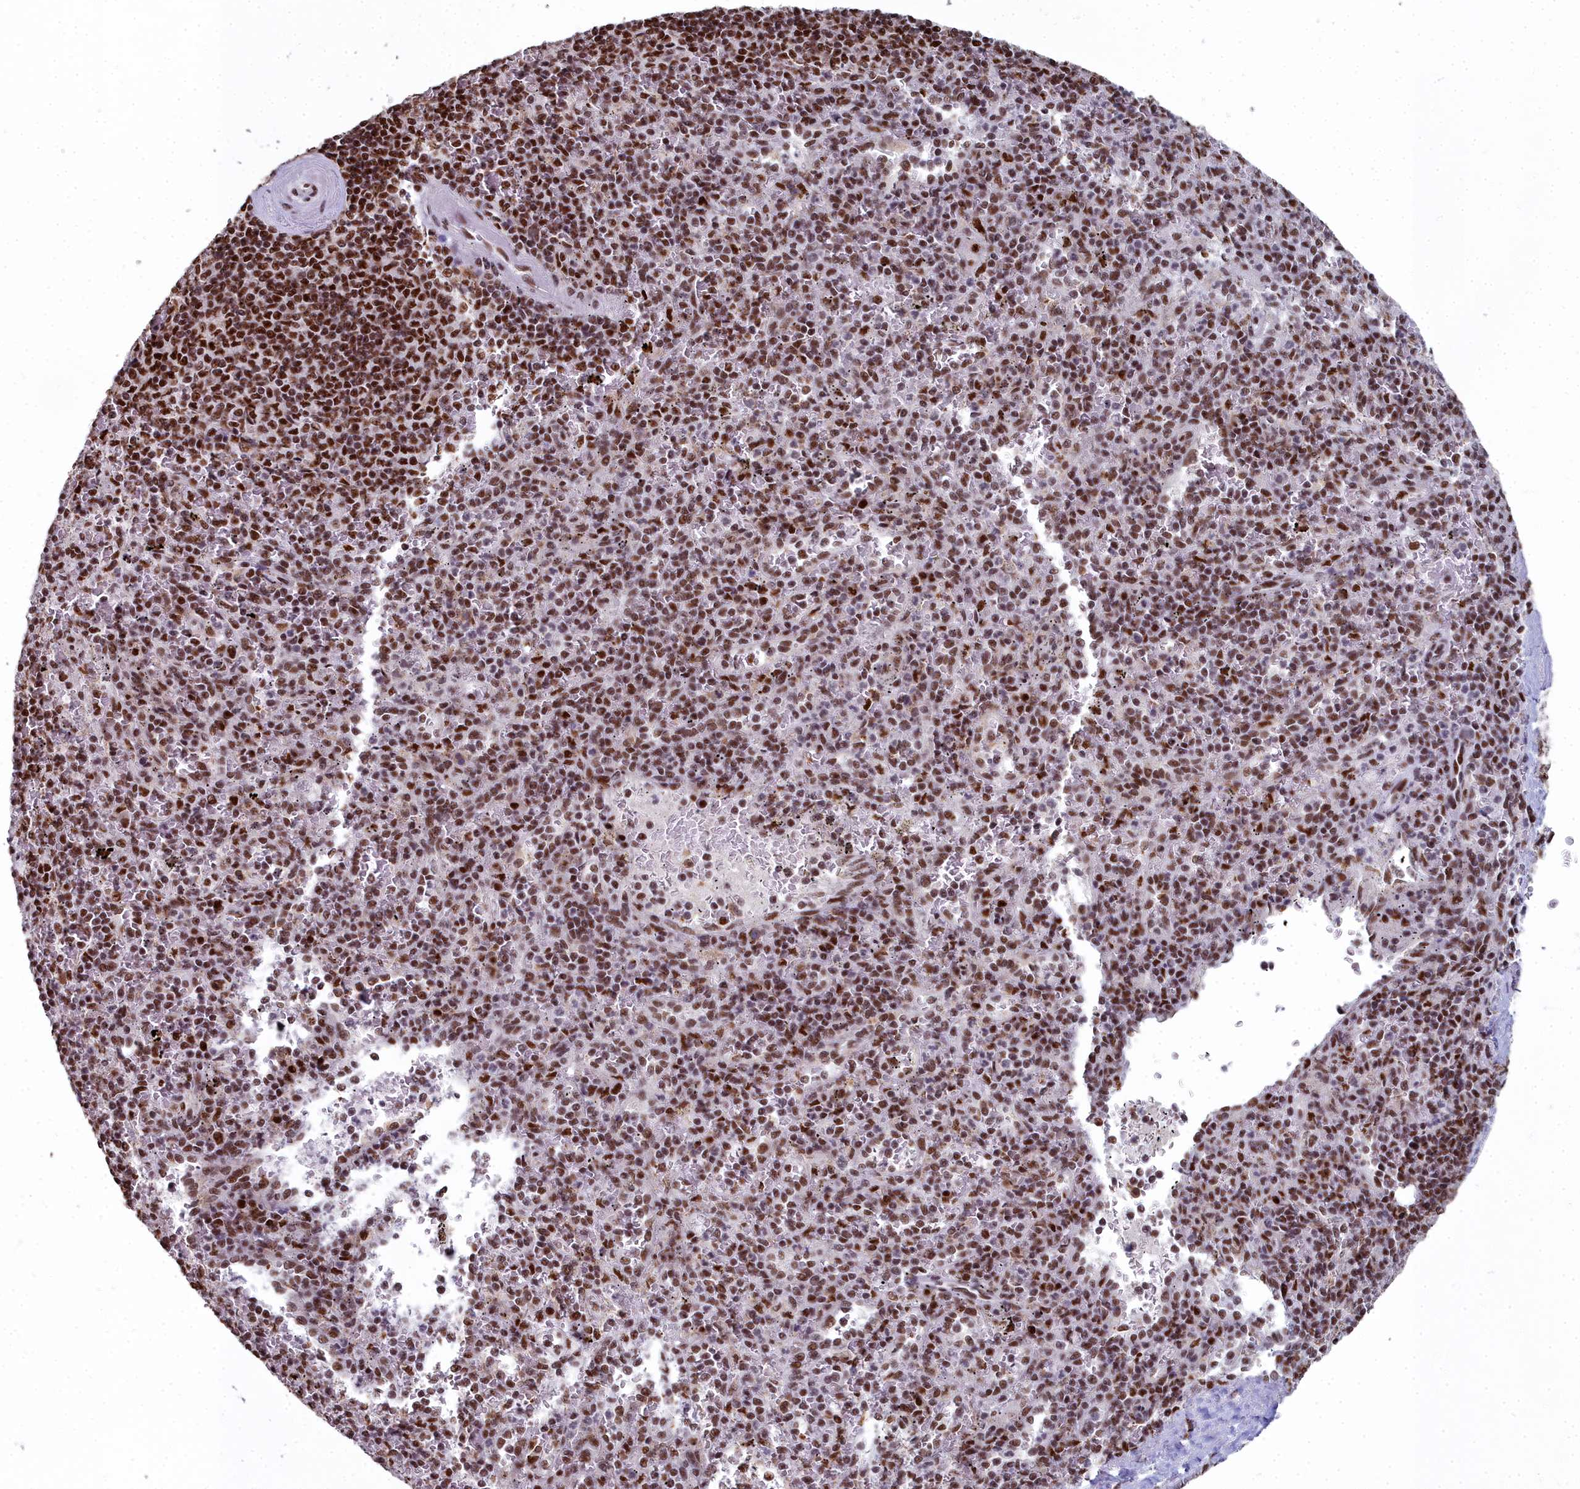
{"staining": {"intensity": "strong", "quantity": "25%-75%", "location": "nuclear"}, "tissue": "spleen", "cell_type": "Cells in red pulp", "image_type": "normal", "snomed": [{"axis": "morphology", "description": "Normal tissue, NOS"}, {"axis": "topography", "description": "Spleen"}], "caption": "Brown immunohistochemical staining in unremarkable human spleen demonstrates strong nuclear expression in approximately 25%-75% of cells in red pulp. The staining was performed using DAB, with brown indicating positive protein expression. Nuclei are stained blue with hematoxylin.", "gene": "SF3B3", "patient": {"sex": "male", "age": 82}}